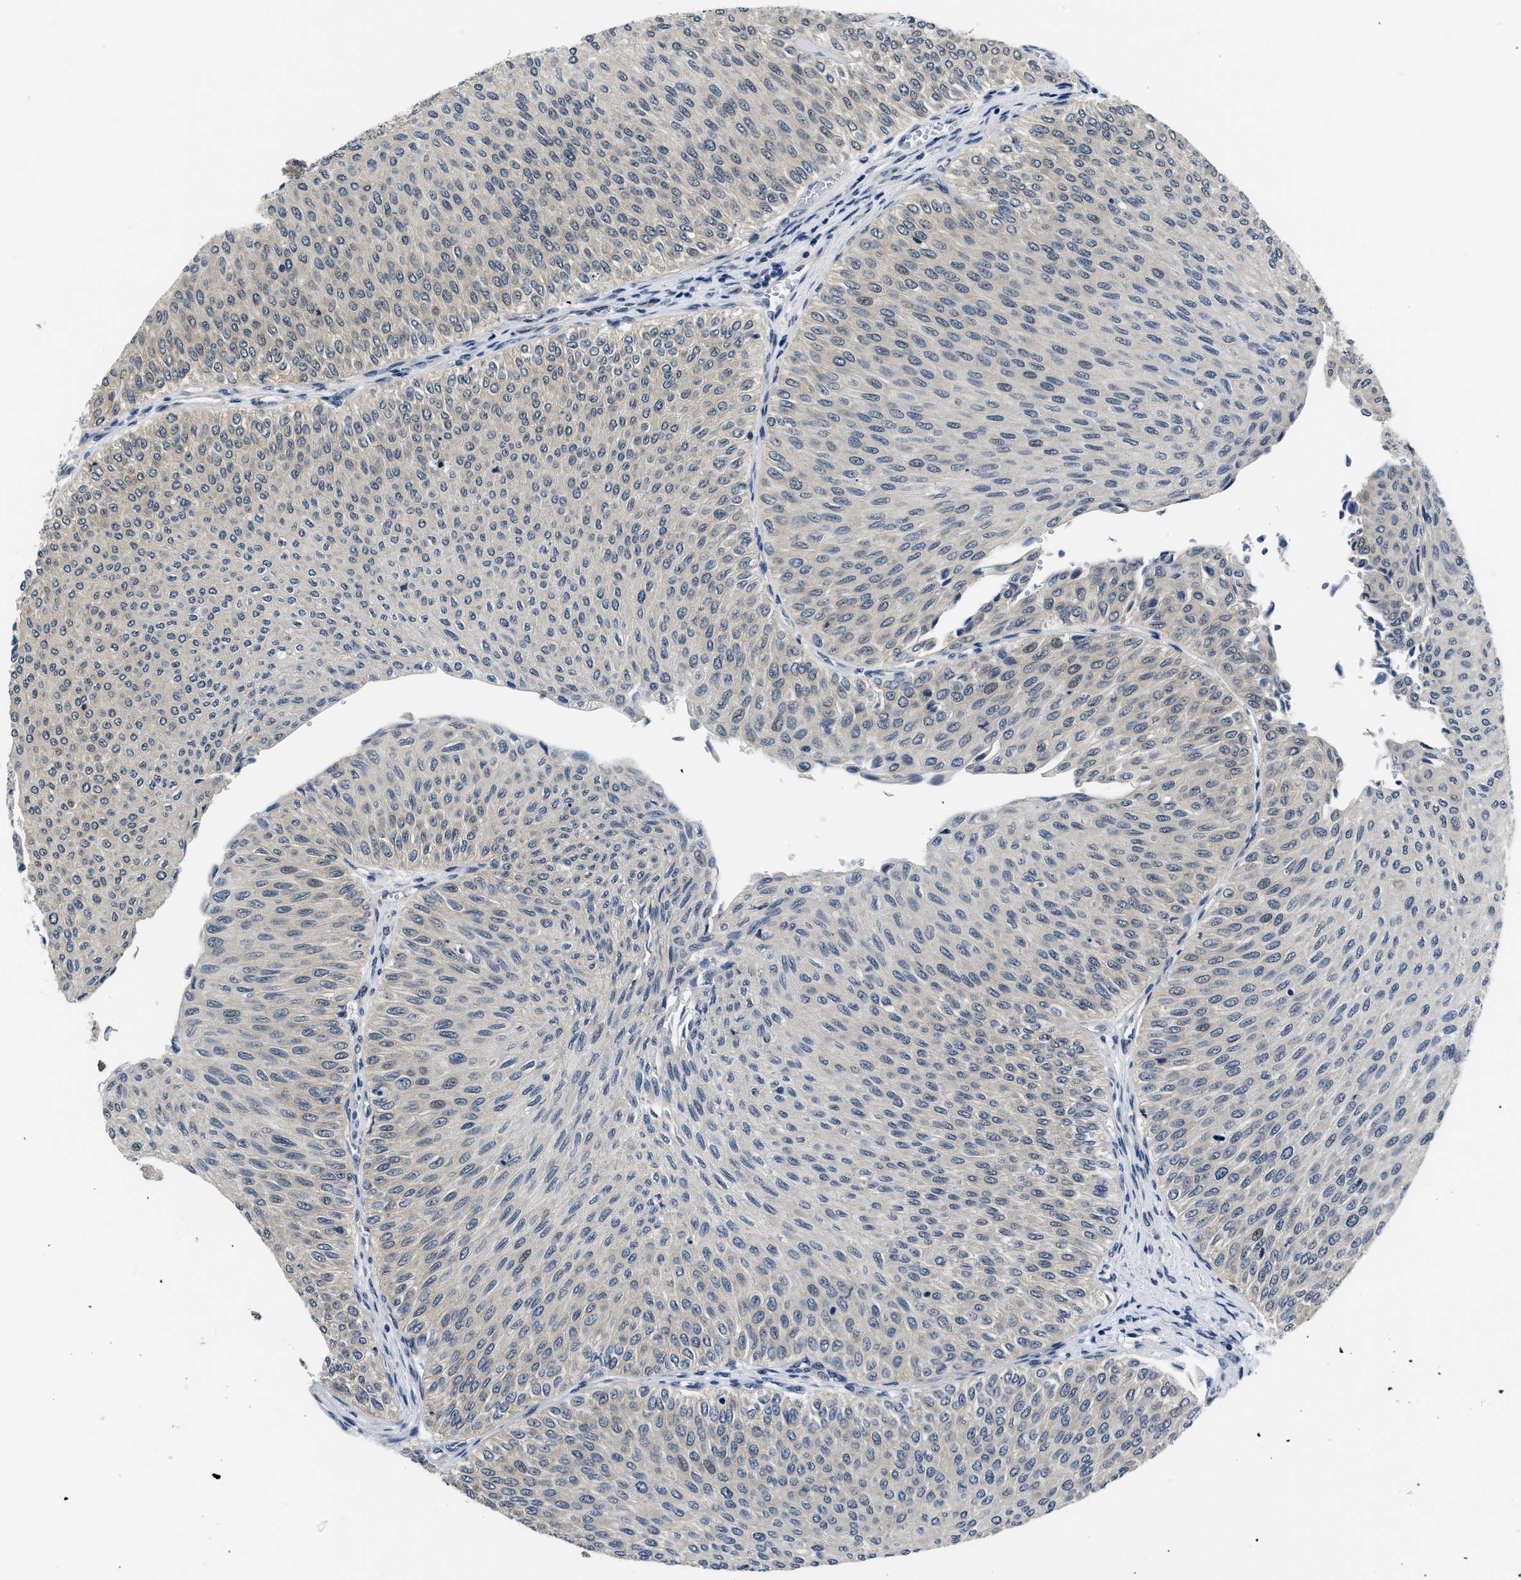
{"staining": {"intensity": "negative", "quantity": "none", "location": "none"}, "tissue": "urothelial cancer", "cell_type": "Tumor cells", "image_type": "cancer", "snomed": [{"axis": "morphology", "description": "Urothelial carcinoma, Low grade"}, {"axis": "topography", "description": "Urinary bladder"}], "caption": "High power microscopy image of an IHC micrograph of urothelial carcinoma (low-grade), revealing no significant positivity in tumor cells.", "gene": "SMAD4", "patient": {"sex": "male", "age": 78}}